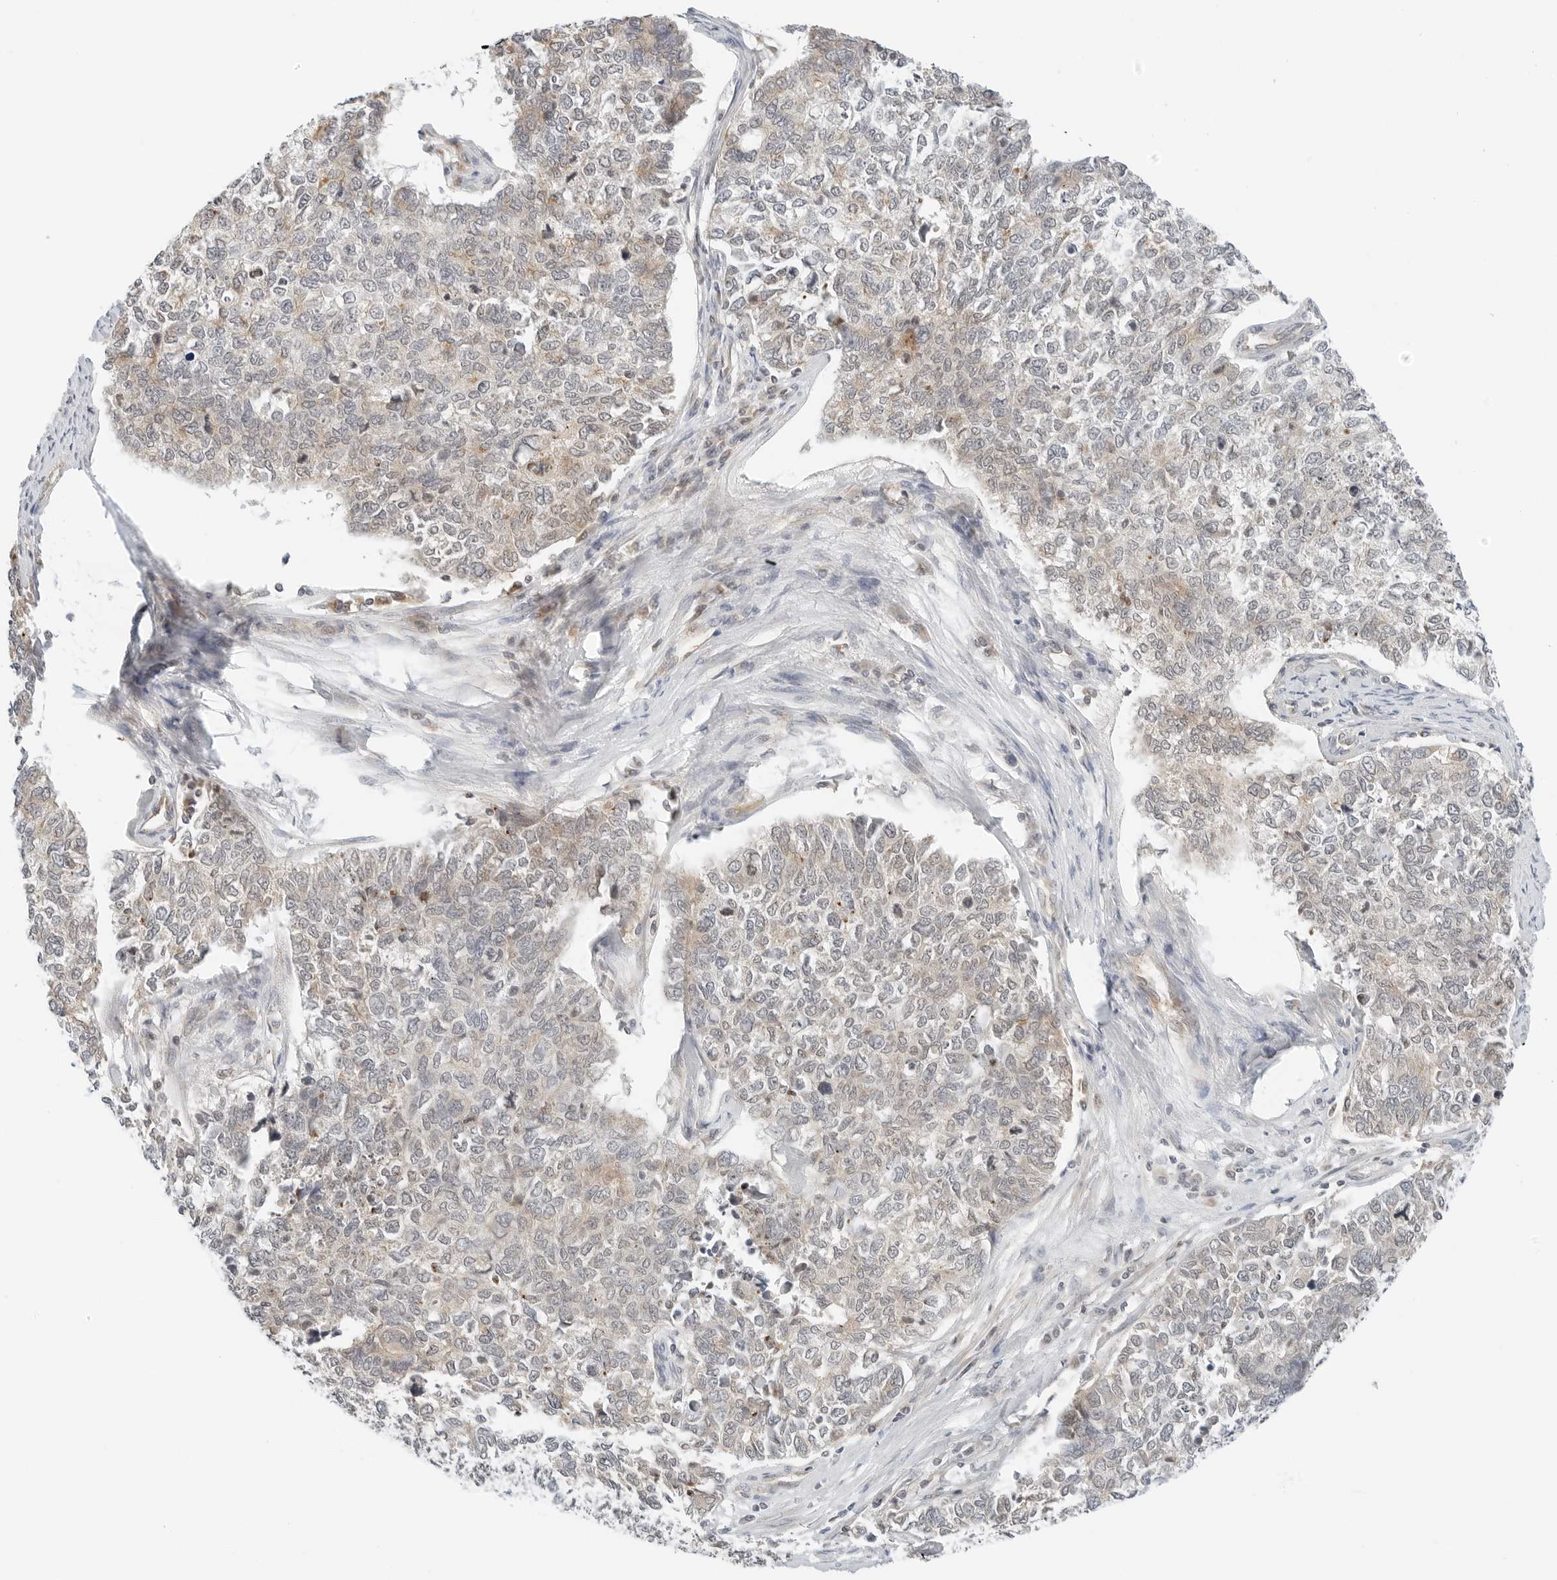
{"staining": {"intensity": "weak", "quantity": "<25%", "location": "cytoplasmic/membranous"}, "tissue": "cervical cancer", "cell_type": "Tumor cells", "image_type": "cancer", "snomed": [{"axis": "morphology", "description": "Squamous cell carcinoma, NOS"}, {"axis": "topography", "description": "Cervix"}], "caption": "Tumor cells show no significant protein staining in squamous cell carcinoma (cervical).", "gene": "IQCC", "patient": {"sex": "female", "age": 63}}